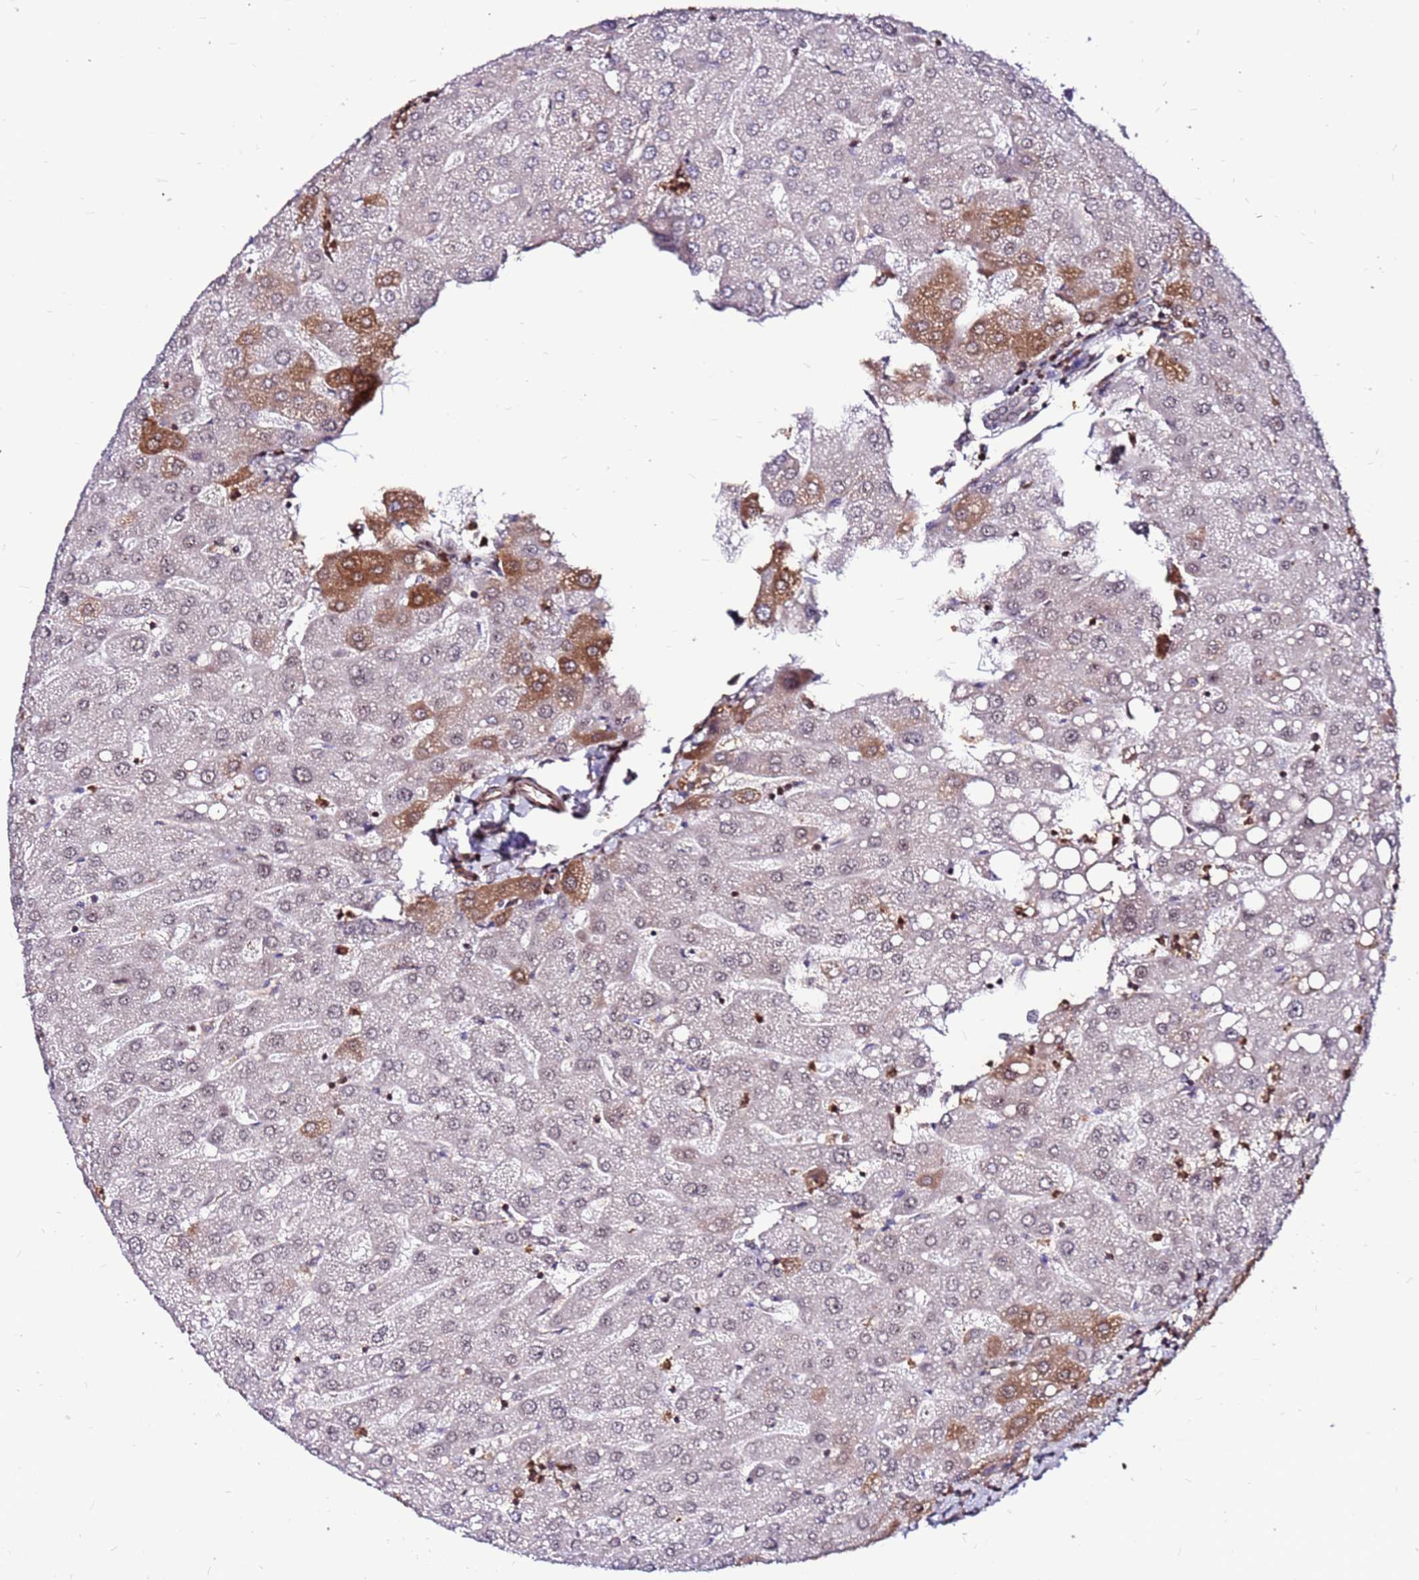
{"staining": {"intensity": "negative", "quantity": "none", "location": "none"}, "tissue": "liver", "cell_type": "Cholangiocytes", "image_type": "normal", "snomed": [{"axis": "morphology", "description": "Normal tissue, NOS"}, {"axis": "topography", "description": "Liver"}], "caption": "This is an immunohistochemistry (IHC) image of unremarkable human liver. There is no staining in cholangiocytes.", "gene": "CLK3", "patient": {"sex": "male", "age": 67}}